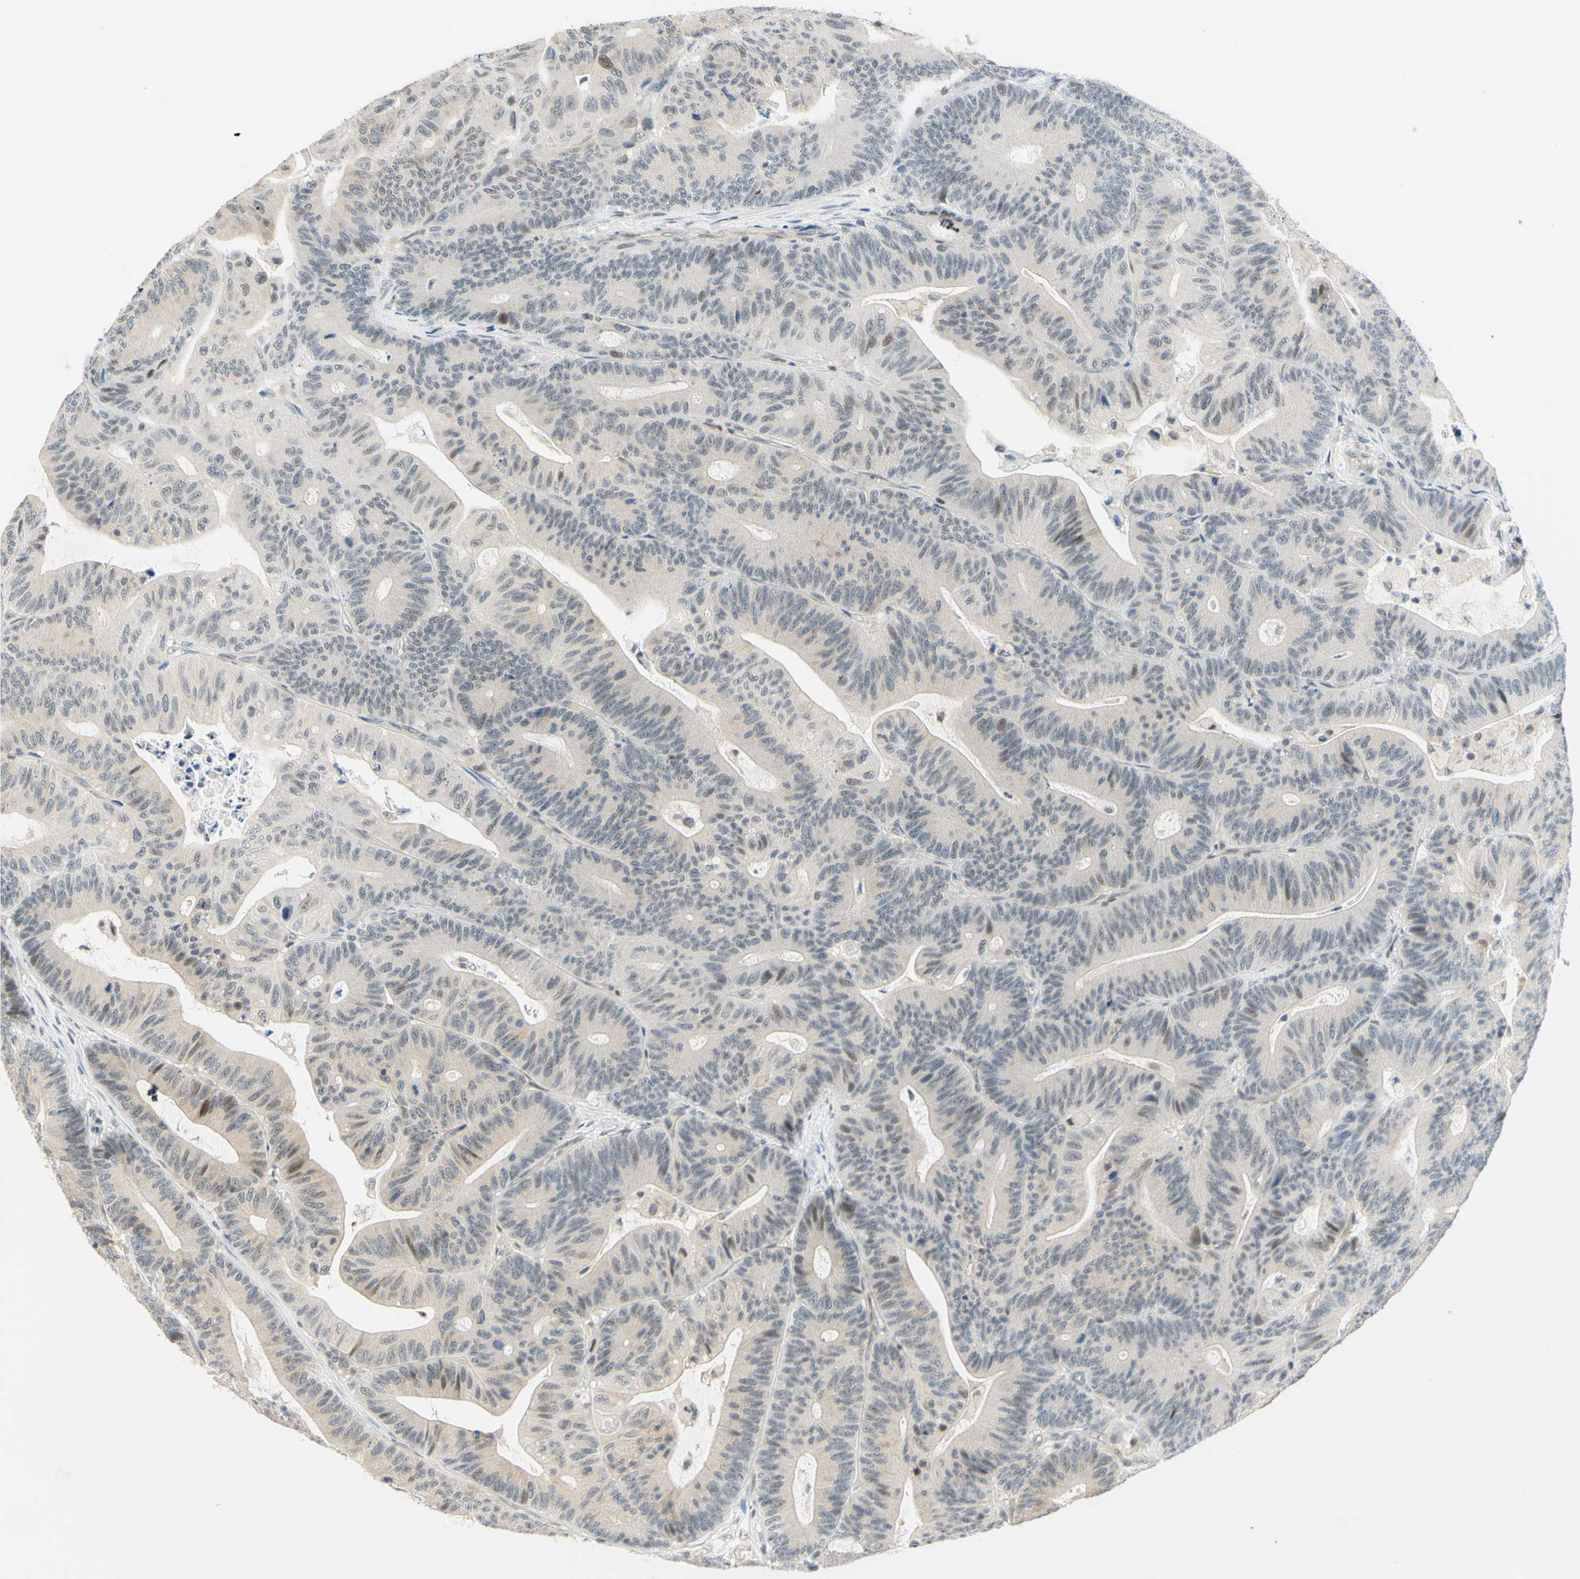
{"staining": {"intensity": "weak", "quantity": "<25%", "location": "nuclear"}, "tissue": "colorectal cancer", "cell_type": "Tumor cells", "image_type": "cancer", "snomed": [{"axis": "morphology", "description": "Adenocarcinoma, NOS"}, {"axis": "topography", "description": "Colon"}], "caption": "Immunohistochemistry histopathology image of colorectal adenocarcinoma stained for a protein (brown), which reveals no positivity in tumor cells.", "gene": "C2CD2L", "patient": {"sex": "female", "age": 84}}